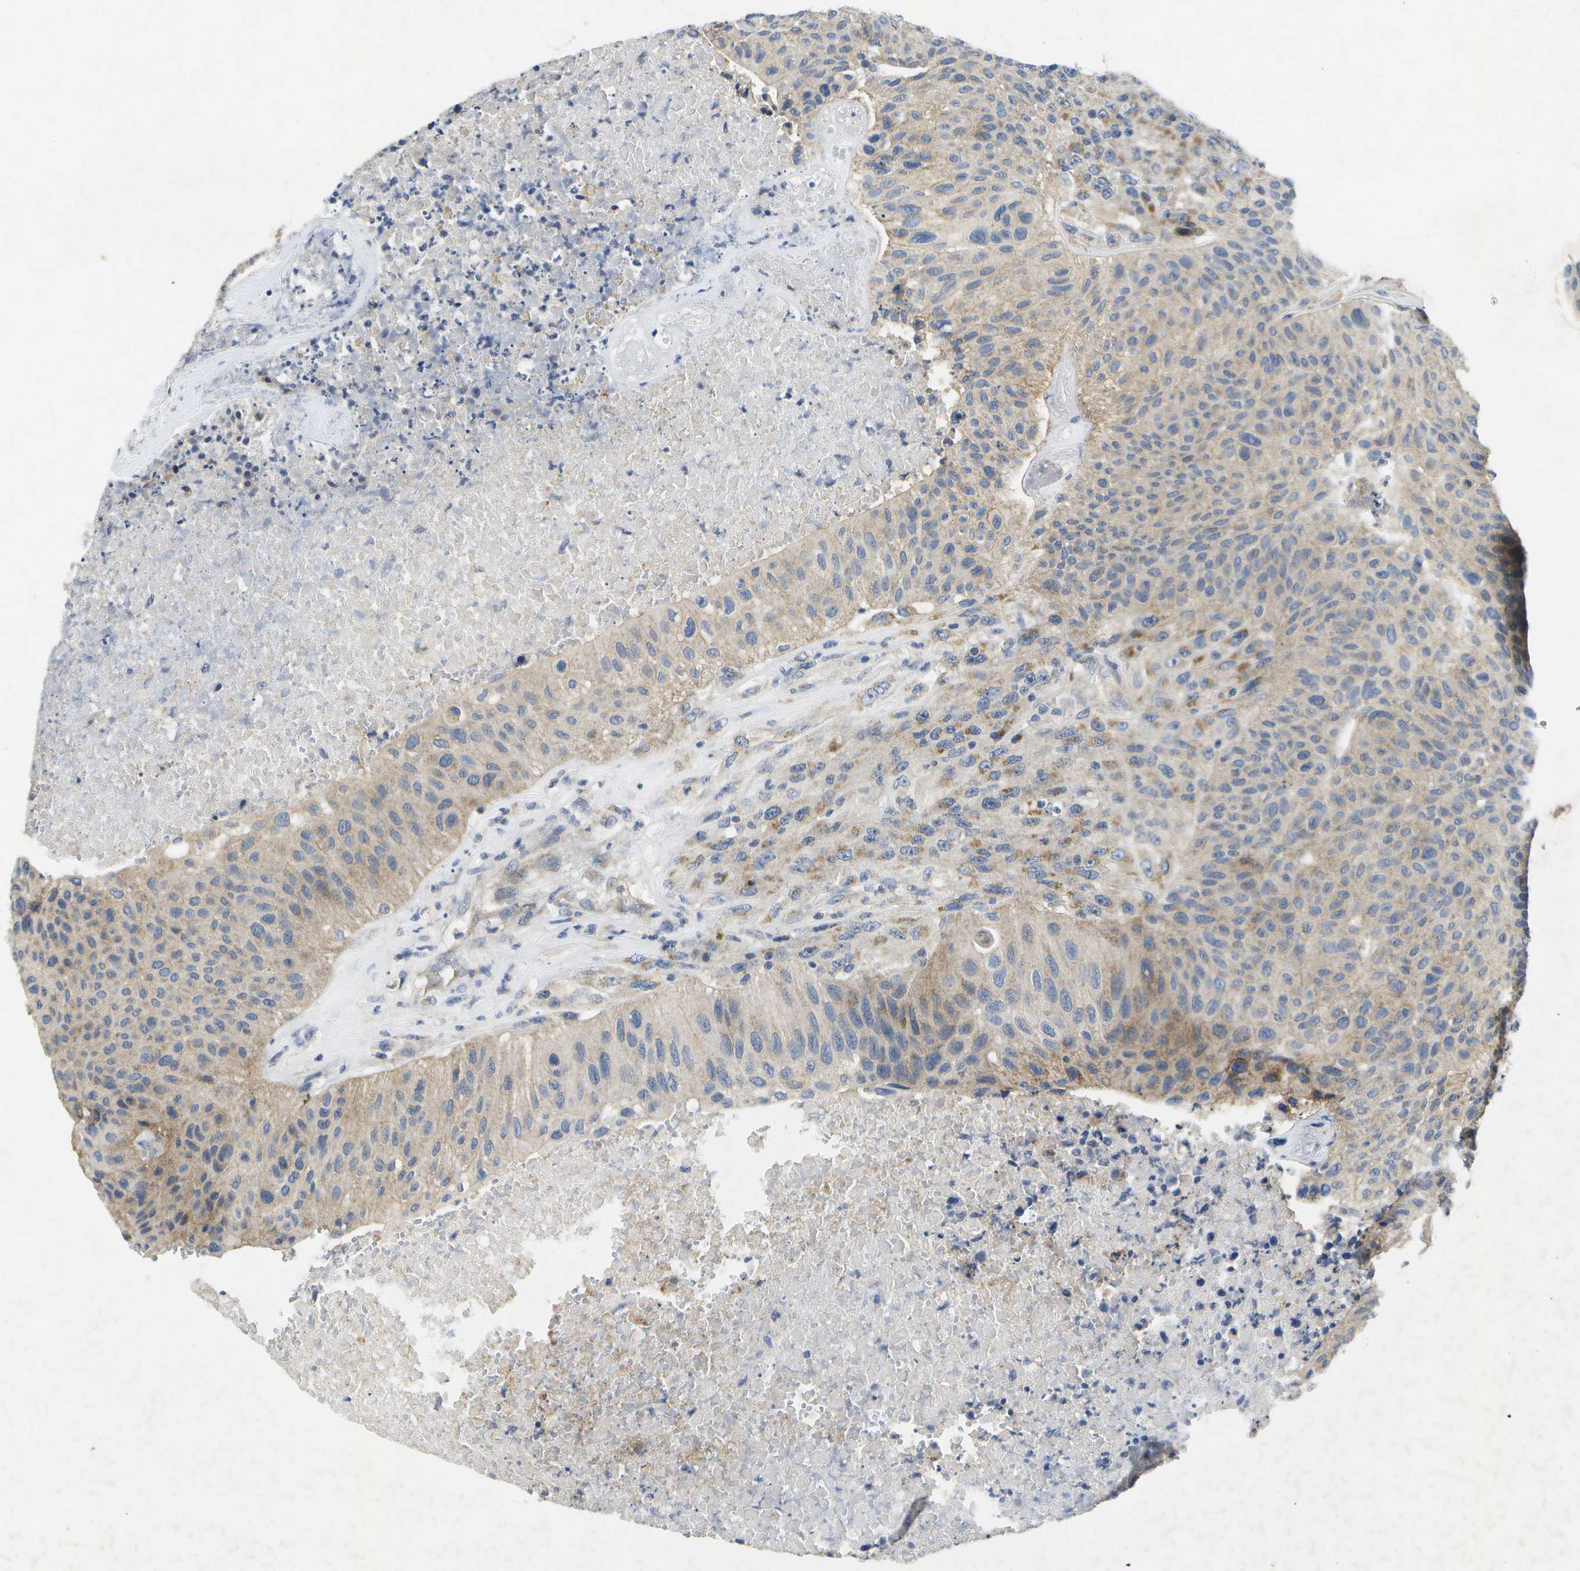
{"staining": {"intensity": "weak", "quantity": "25%-75%", "location": "cytoplasmic/membranous"}, "tissue": "urothelial cancer", "cell_type": "Tumor cells", "image_type": "cancer", "snomed": [{"axis": "morphology", "description": "Urothelial carcinoma, High grade"}, {"axis": "topography", "description": "Urinary bladder"}], "caption": "High-grade urothelial carcinoma stained with a brown dye demonstrates weak cytoplasmic/membranous positive staining in about 25%-75% of tumor cells.", "gene": "KDELR1", "patient": {"sex": "male", "age": 66}}